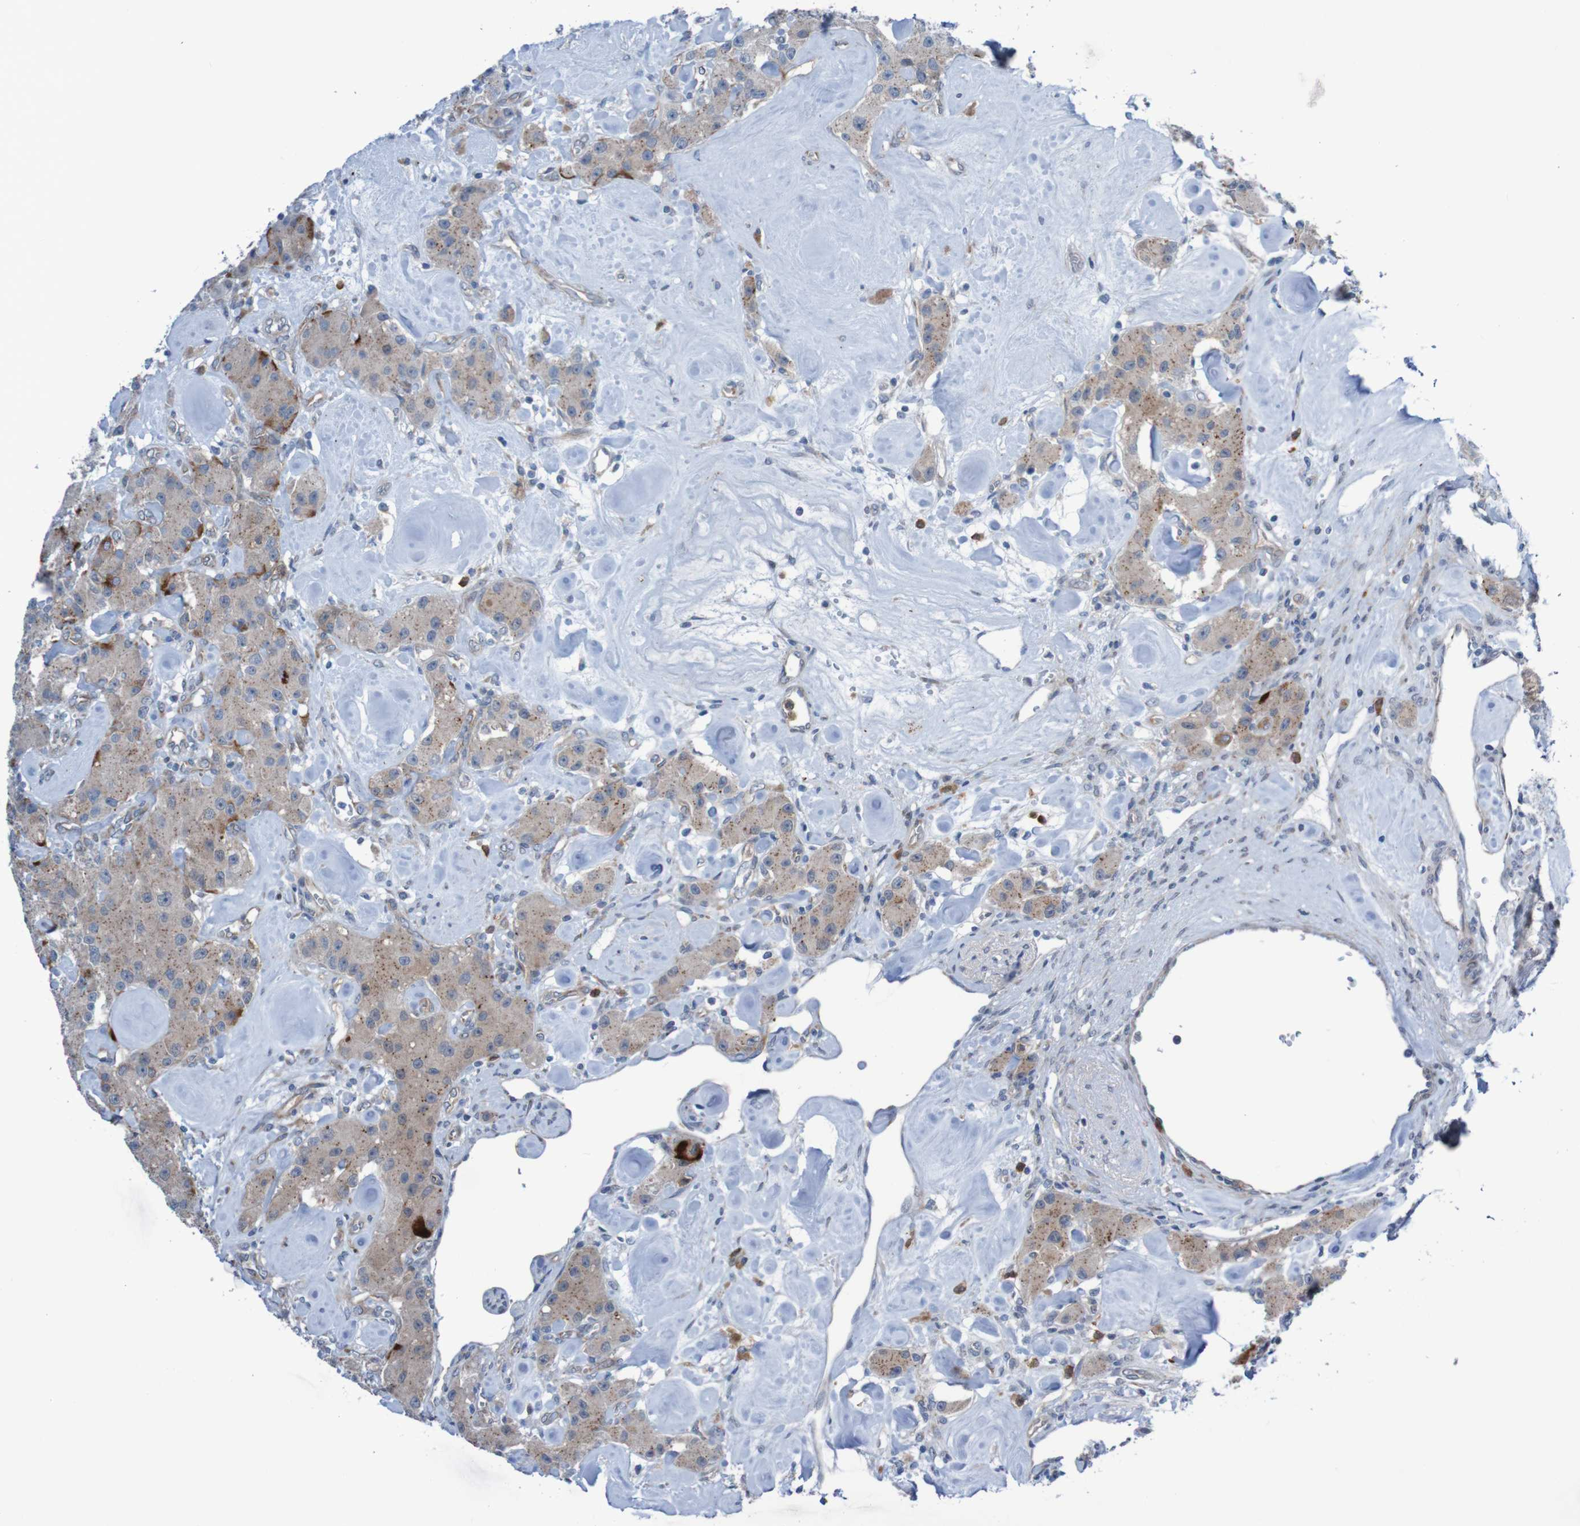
{"staining": {"intensity": "moderate", "quantity": ">75%", "location": "cytoplasmic/membranous"}, "tissue": "carcinoid", "cell_type": "Tumor cells", "image_type": "cancer", "snomed": [{"axis": "morphology", "description": "Carcinoid, malignant, NOS"}, {"axis": "topography", "description": "Pancreas"}], "caption": "Carcinoid stained with immunohistochemistry demonstrates moderate cytoplasmic/membranous expression in approximately >75% of tumor cells.", "gene": "ANGPT4", "patient": {"sex": "male", "age": 41}}